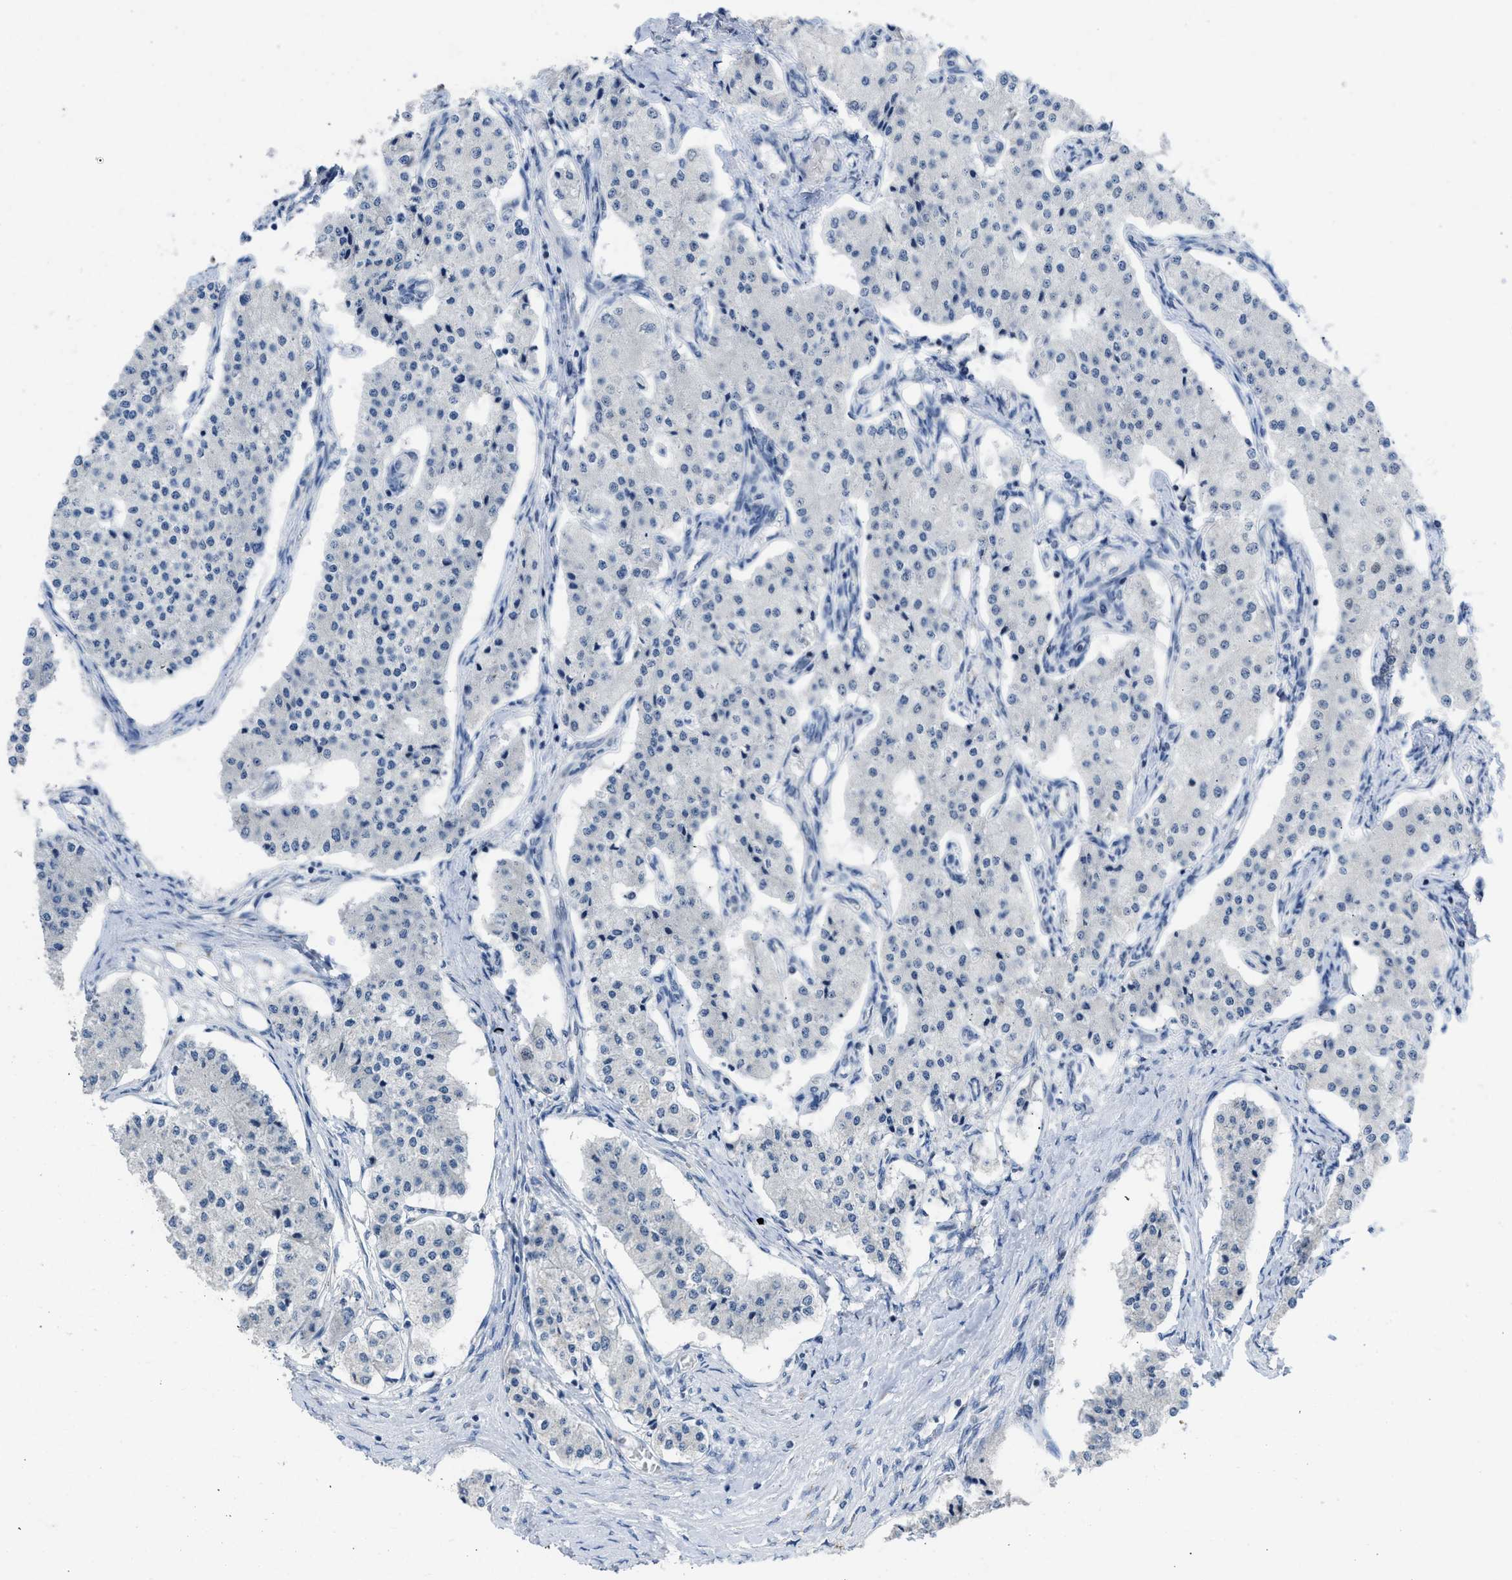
{"staining": {"intensity": "negative", "quantity": "none", "location": "none"}, "tissue": "carcinoid", "cell_type": "Tumor cells", "image_type": "cancer", "snomed": [{"axis": "morphology", "description": "Carcinoid, malignant, NOS"}, {"axis": "topography", "description": "Colon"}], "caption": "Immunohistochemical staining of carcinoid shows no significant expression in tumor cells.", "gene": "TERF2IP", "patient": {"sex": "female", "age": 52}}